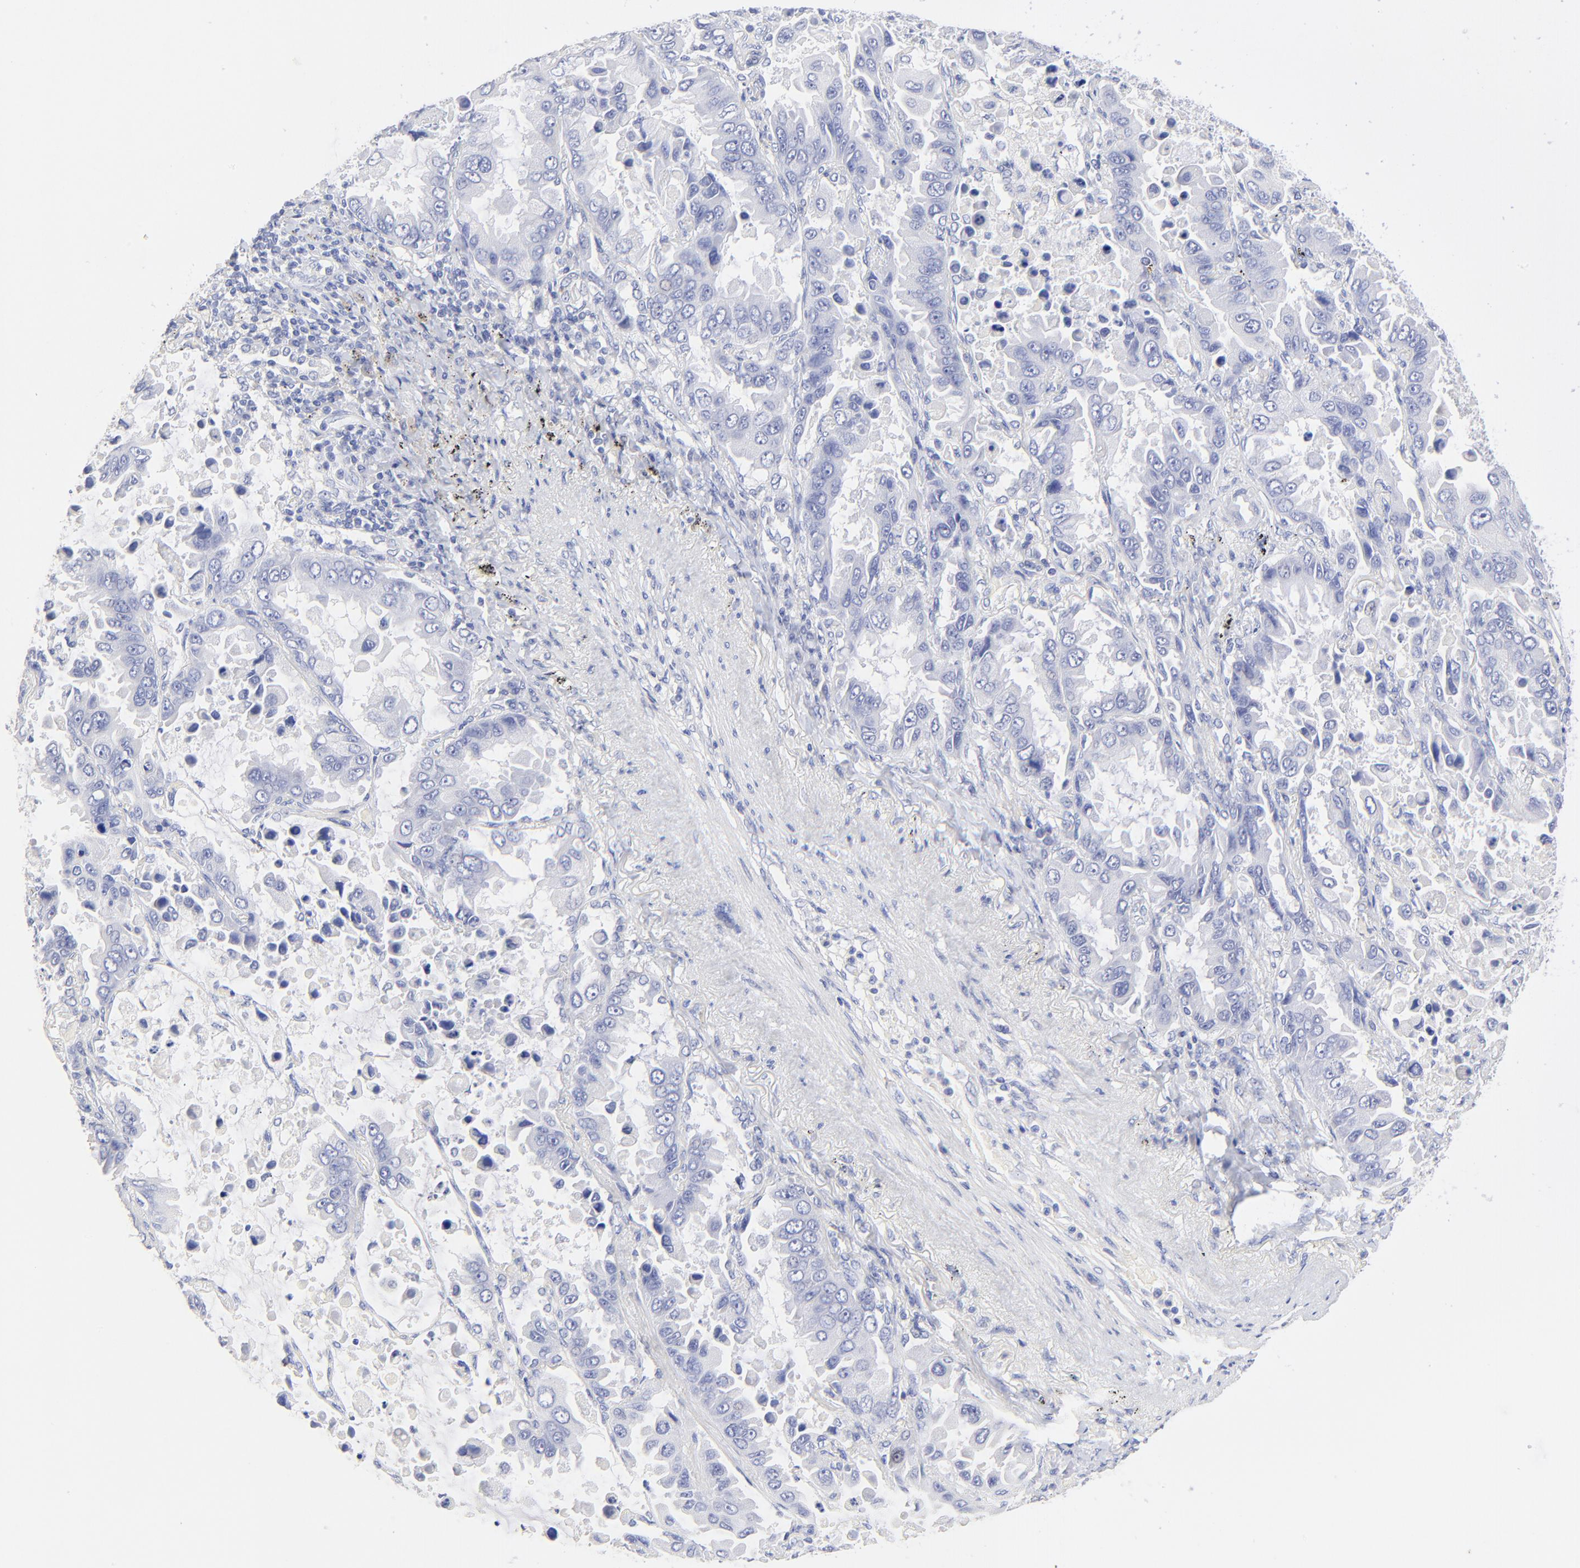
{"staining": {"intensity": "negative", "quantity": "none", "location": "none"}, "tissue": "lung cancer", "cell_type": "Tumor cells", "image_type": "cancer", "snomed": [{"axis": "morphology", "description": "Adenocarcinoma, NOS"}, {"axis": "topography", "description": "Lung"}], "caption": "Lung cancer was stained to show a protein in brown. There is no significant expression in tumor cells.", "gene": "SULT4A1", "patient": {"sex": "male", "age": 64}}